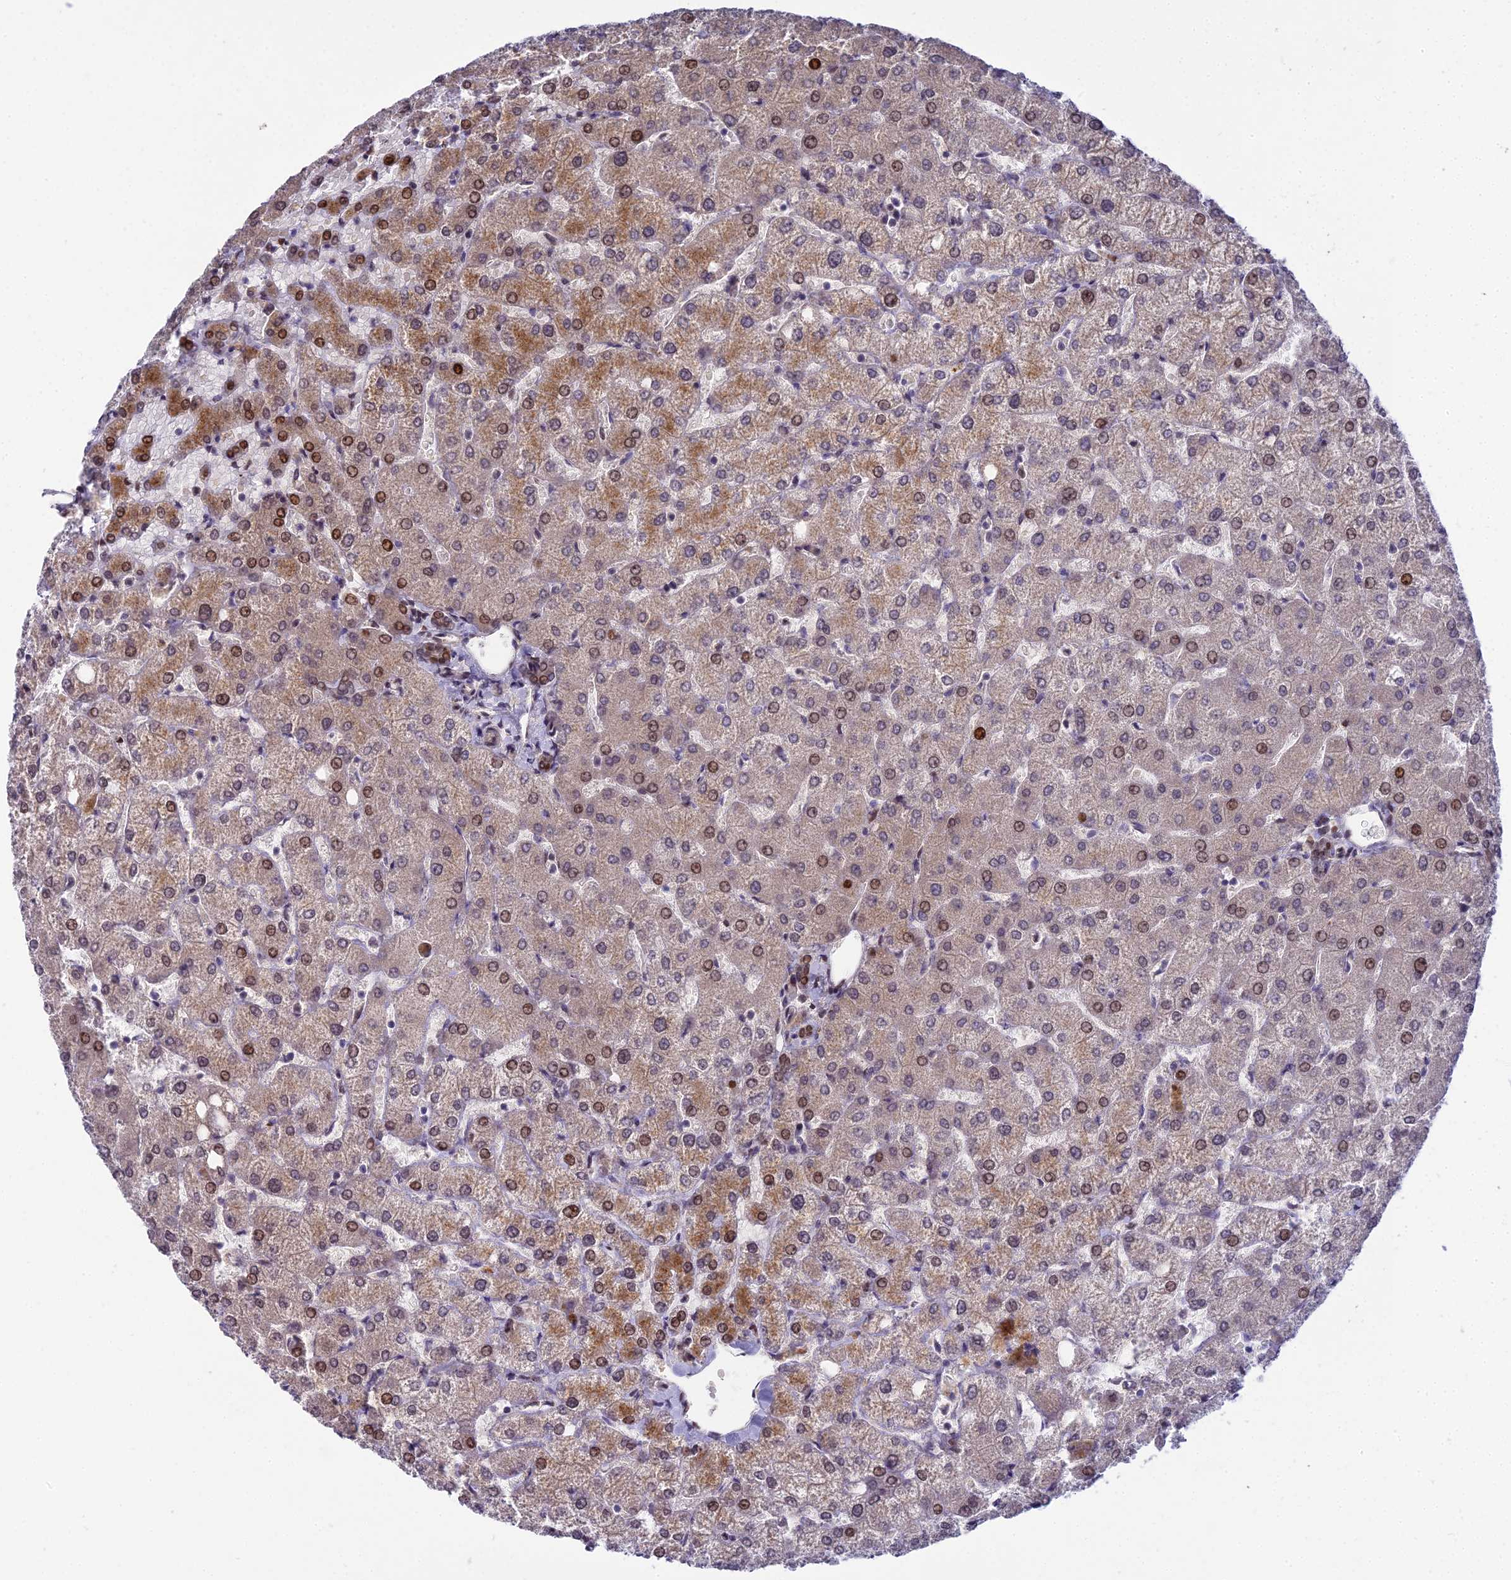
{"staining": {"intensity": "moderate", "quantity": ">75%", "location": "nuclear"}, "tissue": "liver", "cell_type": "Cholangiocytes", "image_type": "normal", "snomed": [{"axis": "morphology", "description": "Normal tissue, NOS"}, {"axis": "topography", "description": "Liver"}], "caption": "An IHC histopathology image of normal tissue is shown. Protein staining in brown shows moderate nuclear positivity in liver within cholangiocytes.", "gene": "ZNF707", "patient": {"sex": "female", "age": 54}}